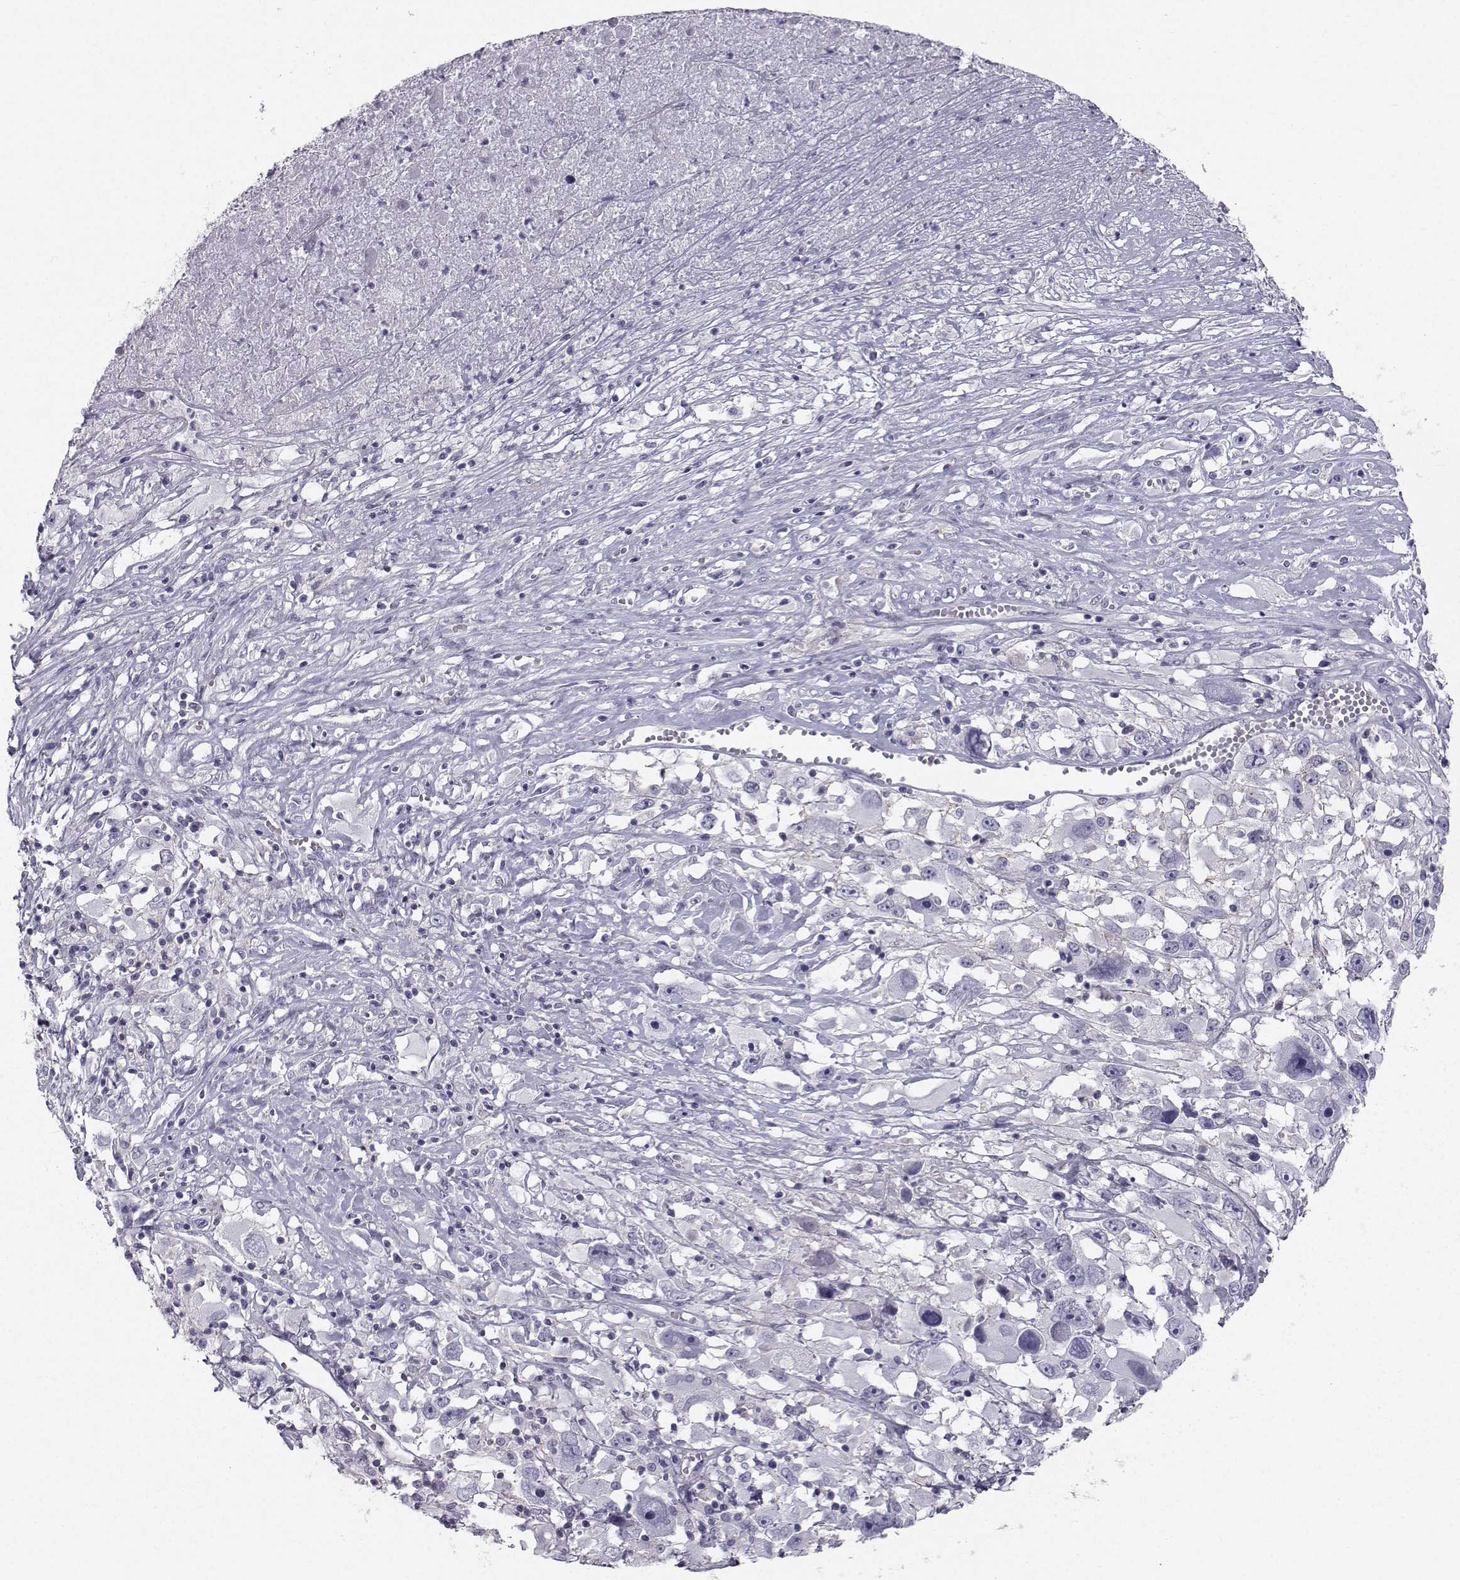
{"staining": {"intensity": "negative", "quantity": "none", "location": "none"}, "tissue": "melanoma", "cell_type": "Tumor cells", "image_type": "cancer", "snomed": [{"axis": "morphology", "description": "Malignant melanoma, Metastatic site"}, {"axis": "topography", "description": "Soft tissue"}], "caption": "High power microscopy photomicrograph of an immunohistochemistry histopathology image of malignant melanoma (metastatic site), revealing no significant expression in tumor cells.", "gene": "SPDYE4", "patient": {"sex": "male", "age": 50}}